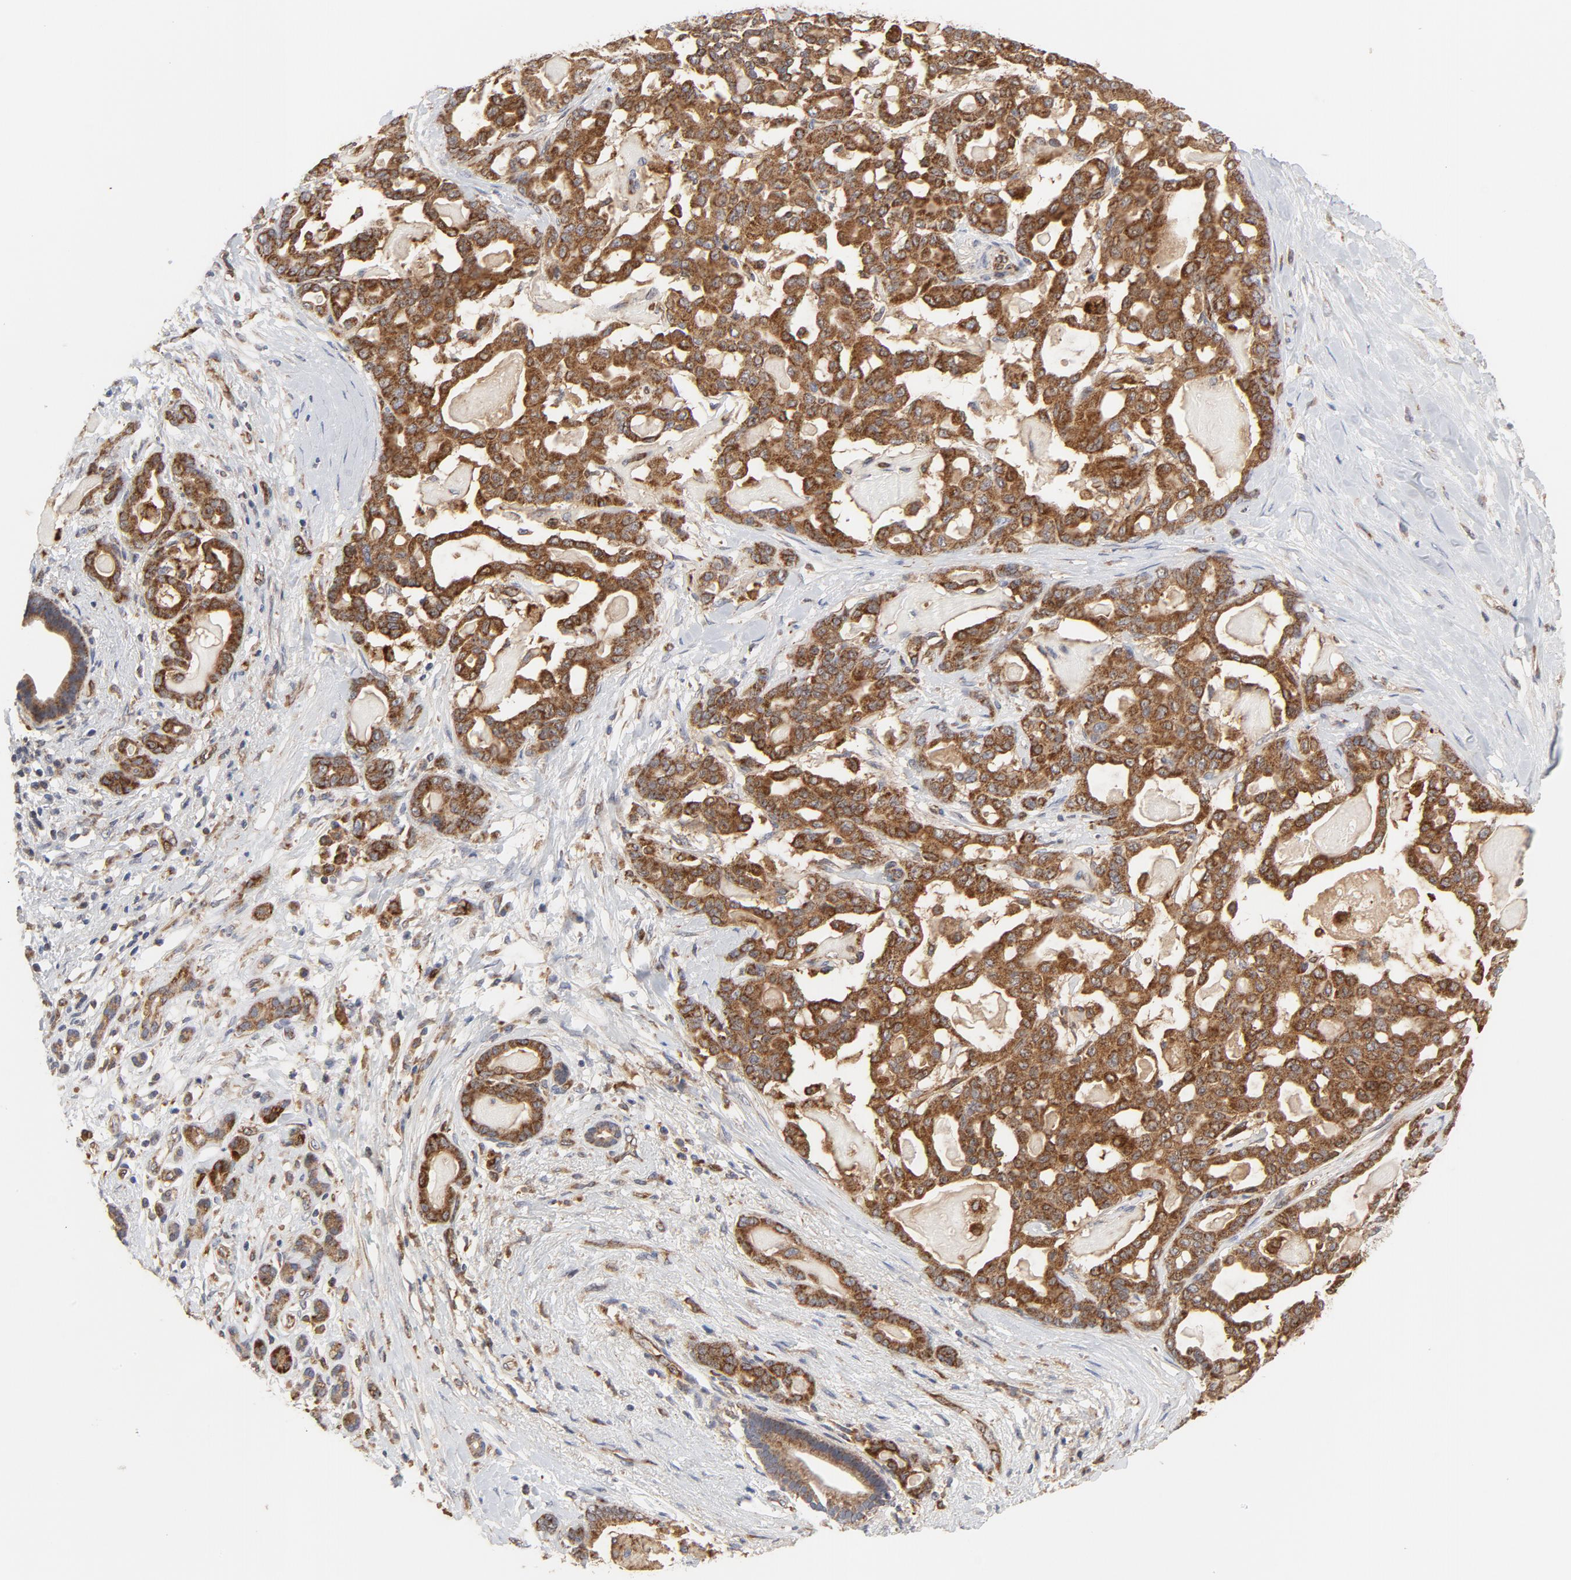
{"staining": {"intensity": "strong", "quantity": ">75%", "location": "cytoplasmic/membranous"}, "tissue": "pancreatic cancer", "cell_type": "Tumor cells", "image_type": "cancer", "snomed": [{"axis": "morphology", "description": "Adenocarcinoma, NOS"}, {"axis": "topography", "description": "Pancreas"}], "caption": "Tumor cells display high levels of strong cytoplasmic/membranous positivity in about >75% of cells in human pancreatic cancer (adenocarcinoma).", "gene": "RAPGEF4", "patient": {"sex": "male", "age": 63}}